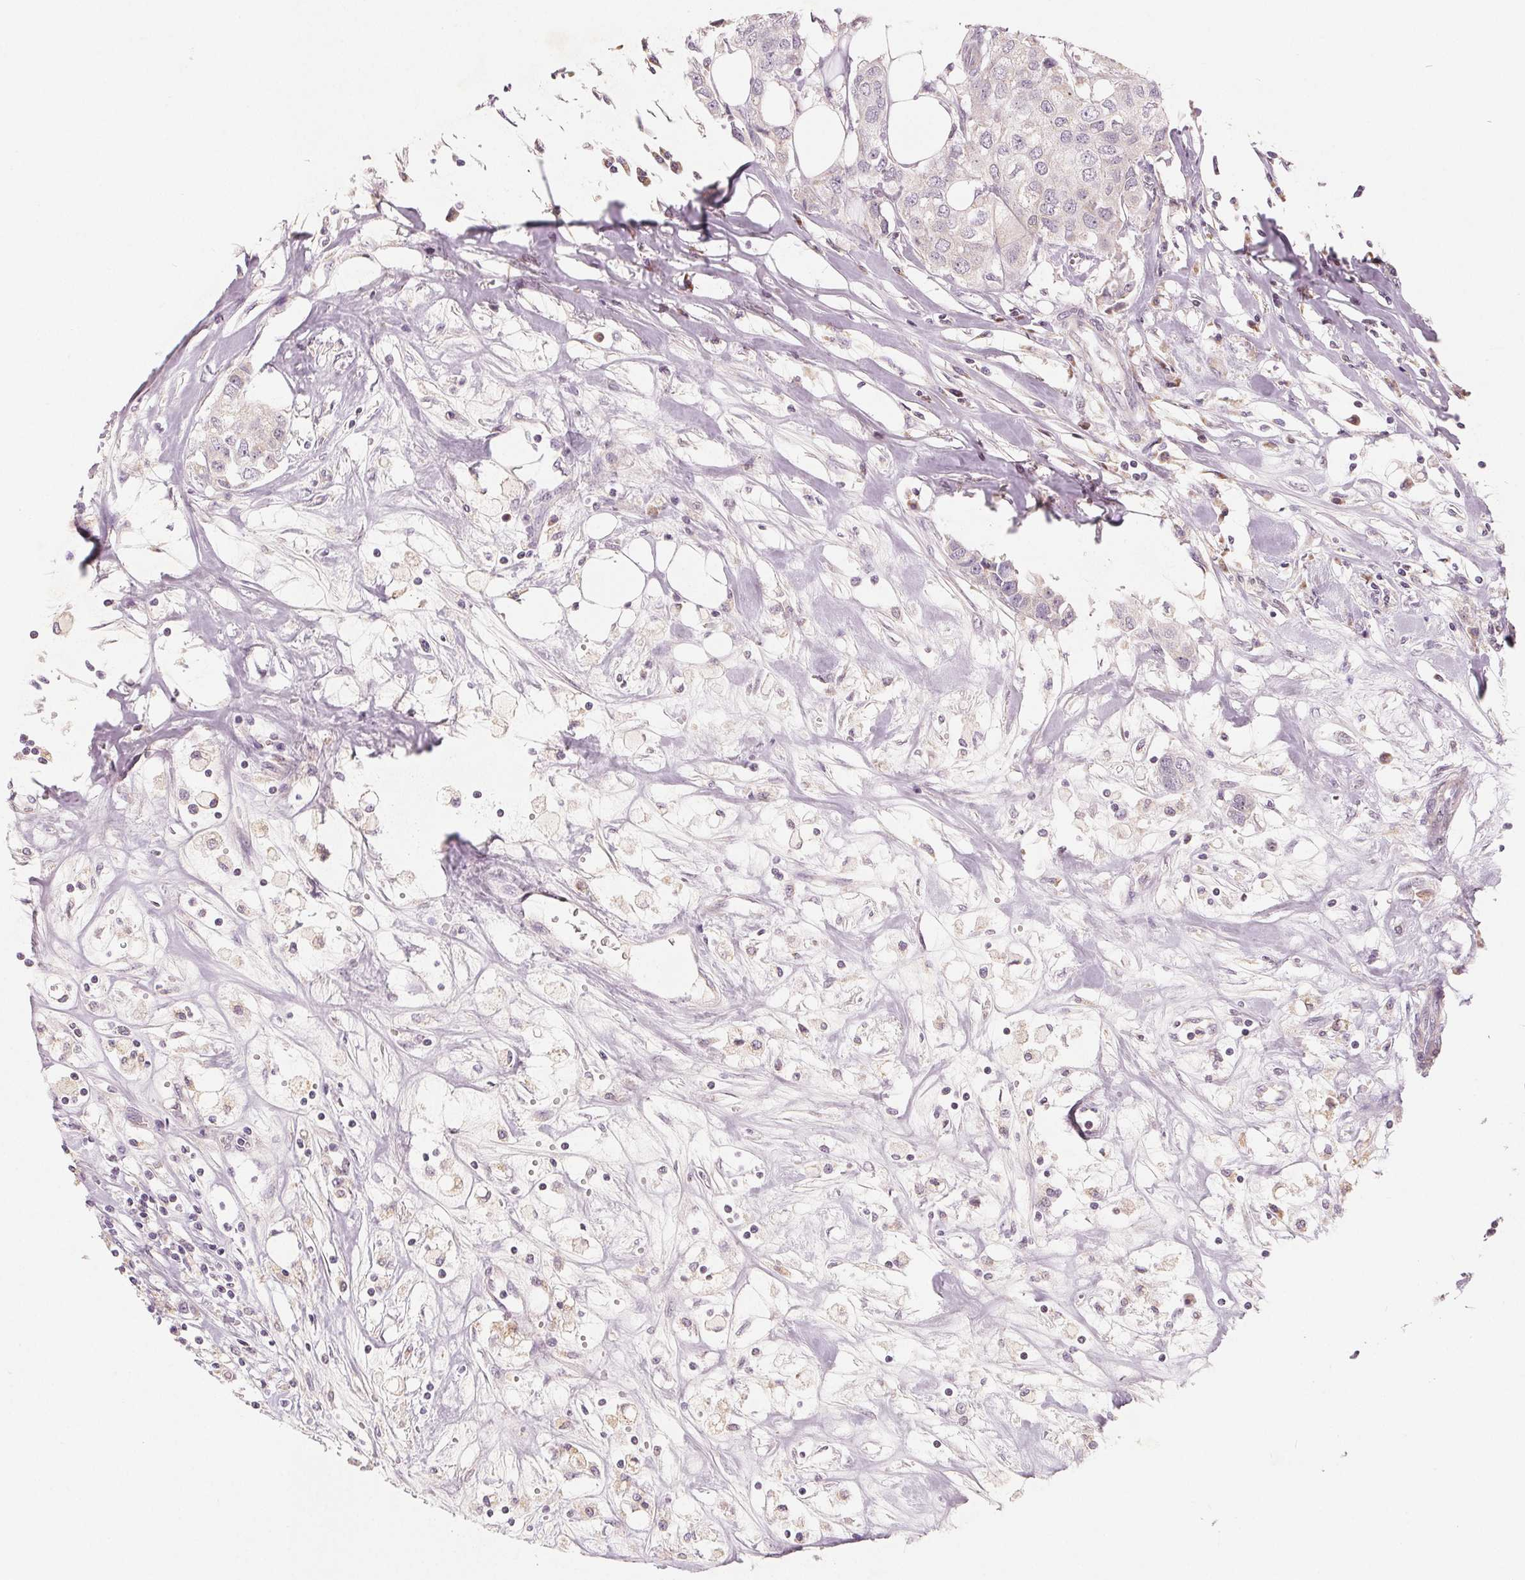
{"staining": {"intensity": "negative", "quantity": "none", "location": "none"}, "tissue": "breast cancer", "cell_type": "Tumor cells", "image_type": "cancer", "snomed": [{"axis": "morphology", "description": "Duct carcinoma"}, {"axis": "topography", "description": "Breast"}], "caption": "Immunohistochemical staining of intraductal carcinoma (breast) displays no significant staining in tumor cells.", "gene": "GHITM", "patient": {"sex": "female", "age": 80}}